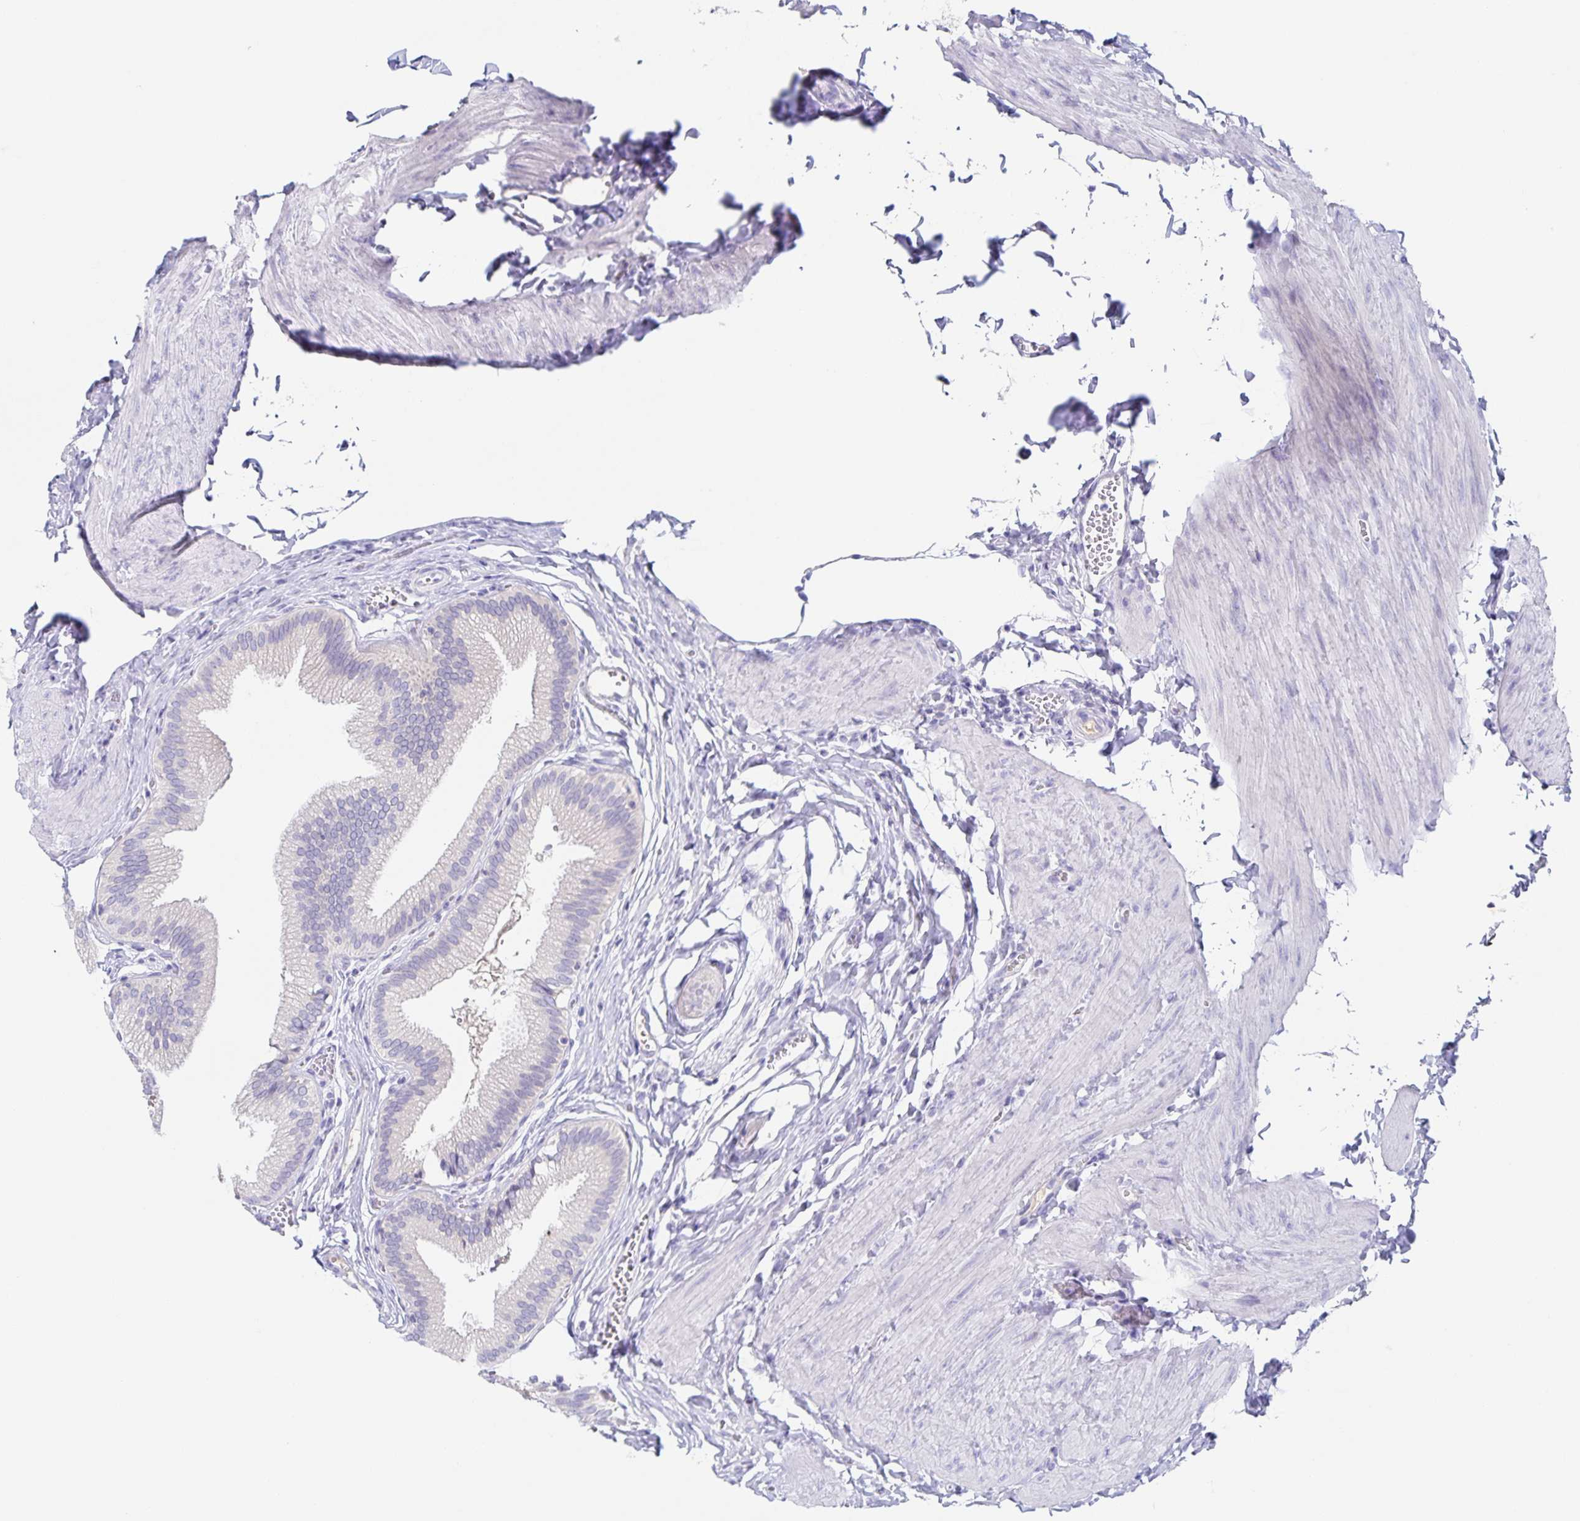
{"staining": {"intensity": "negative", "quantity": "none", "location": "none"}, "tissue": "gallbladder", "cell_type": "Glandular cells", "image_type": "normal", "snomed": [{"axis": "morphology", "description": "Normal tissue, NOS"}, {"axis": "topography", "description": "Gallbladder"}, {"axis": "topography", "description": "Peripheral nerve tissue"}], "caption": "An IHC image of benign gallbladder is shown. There is no staining in glandular cells of gallbladder.", "gene": "RPL36A", "patient": {"sex": "male", "age": 17}}